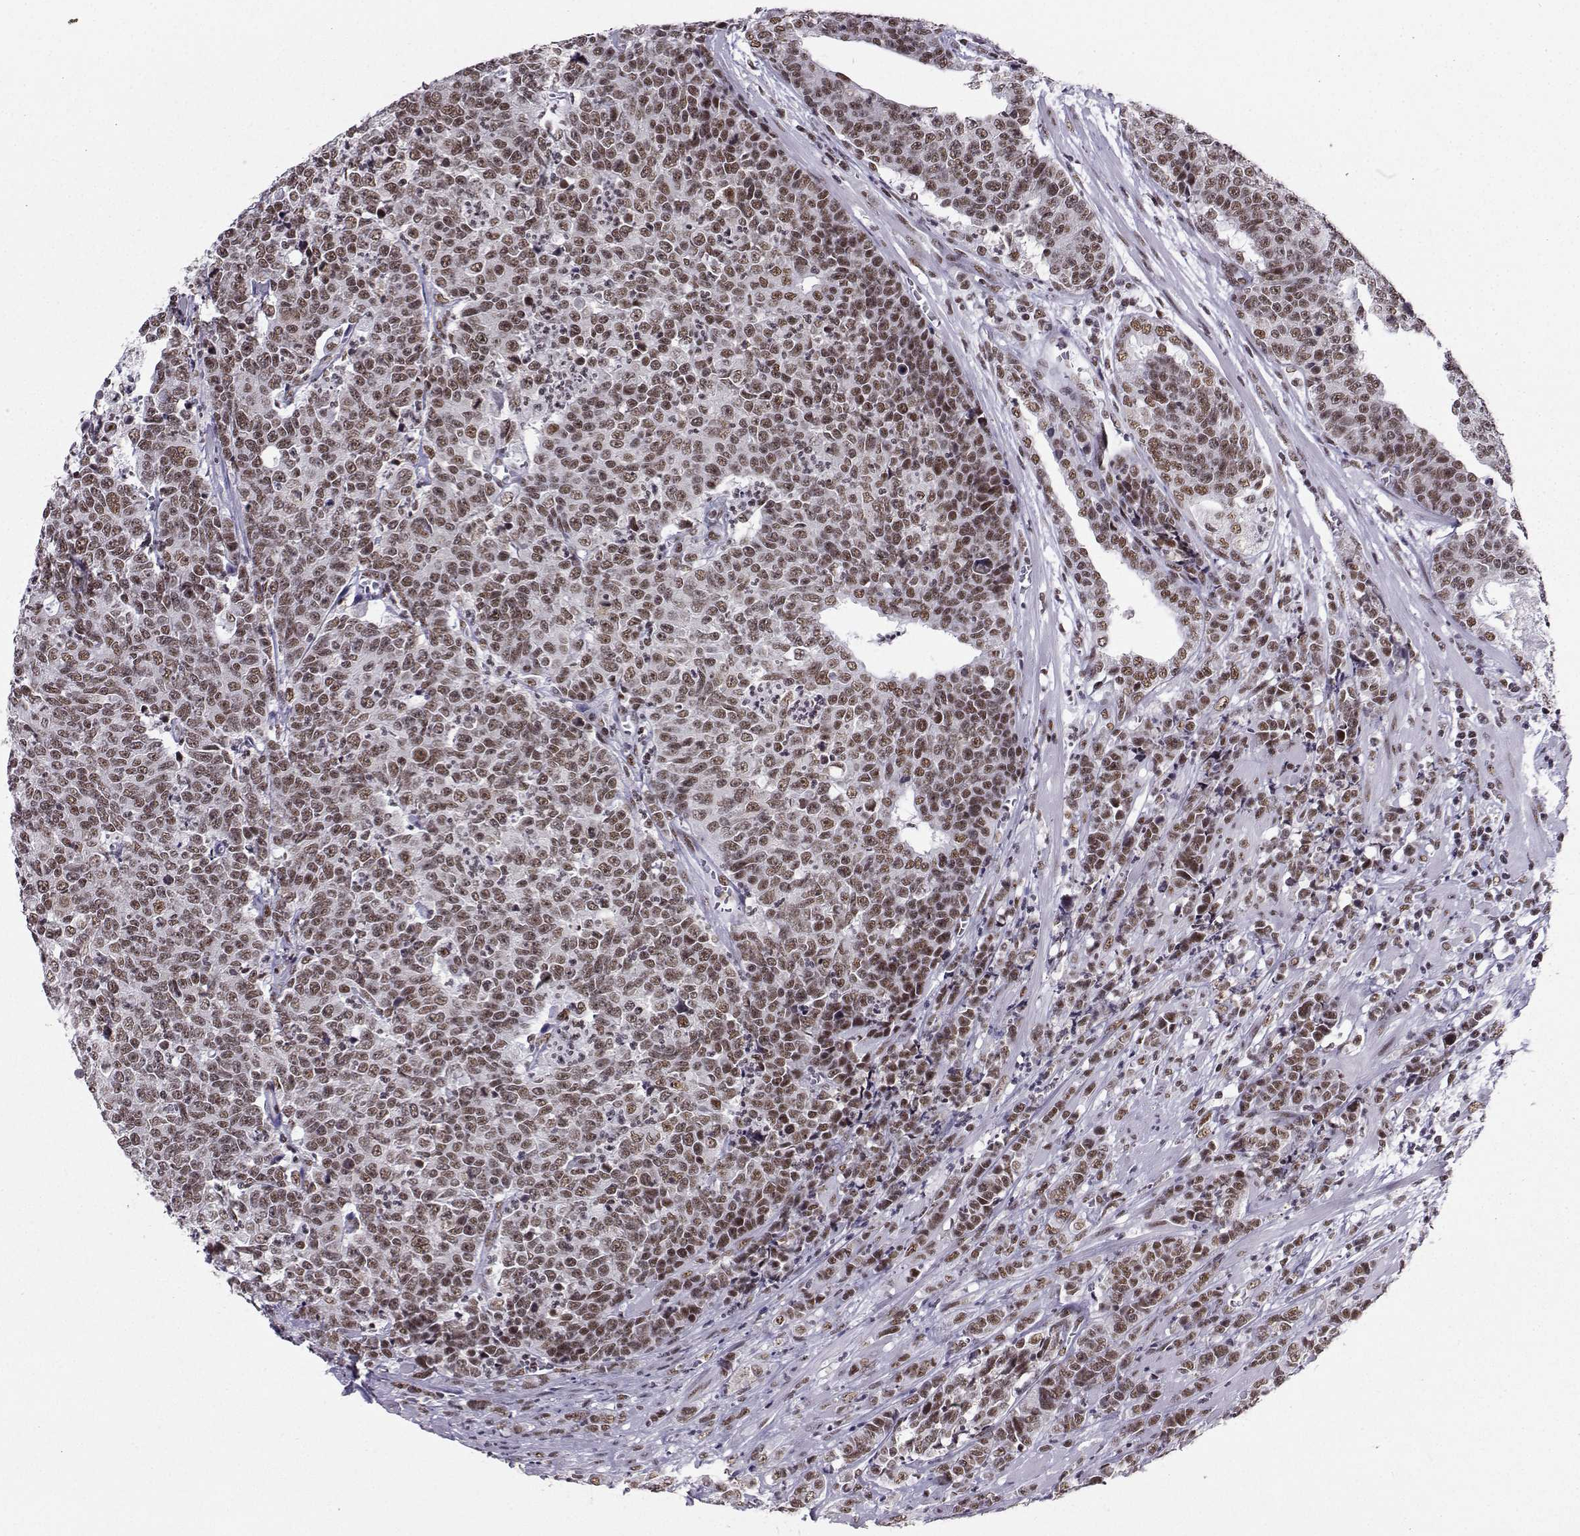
{"staining": {"intensity": "moderate", "quantity": ">75%", "location": "nuclear"}, "tissue": "prostate cancer", "cell_type": "Tumor cells", "image_type": "cancer", "snomed": [{"axis": "morphology", "description": "Adenocarcinoma, NOS"}, {"axis": "topography", "description": "Prostate"}], "caption": "The immunohistochemical stain shows moderate nuclear positivity in tumor cells of prostate adenocarcinoma tissue. (DAB = brown stain, brightfield microscopy at high magnification).", "gene": "SNRPB2", "patient": {"sex": "male", "age": 67}}